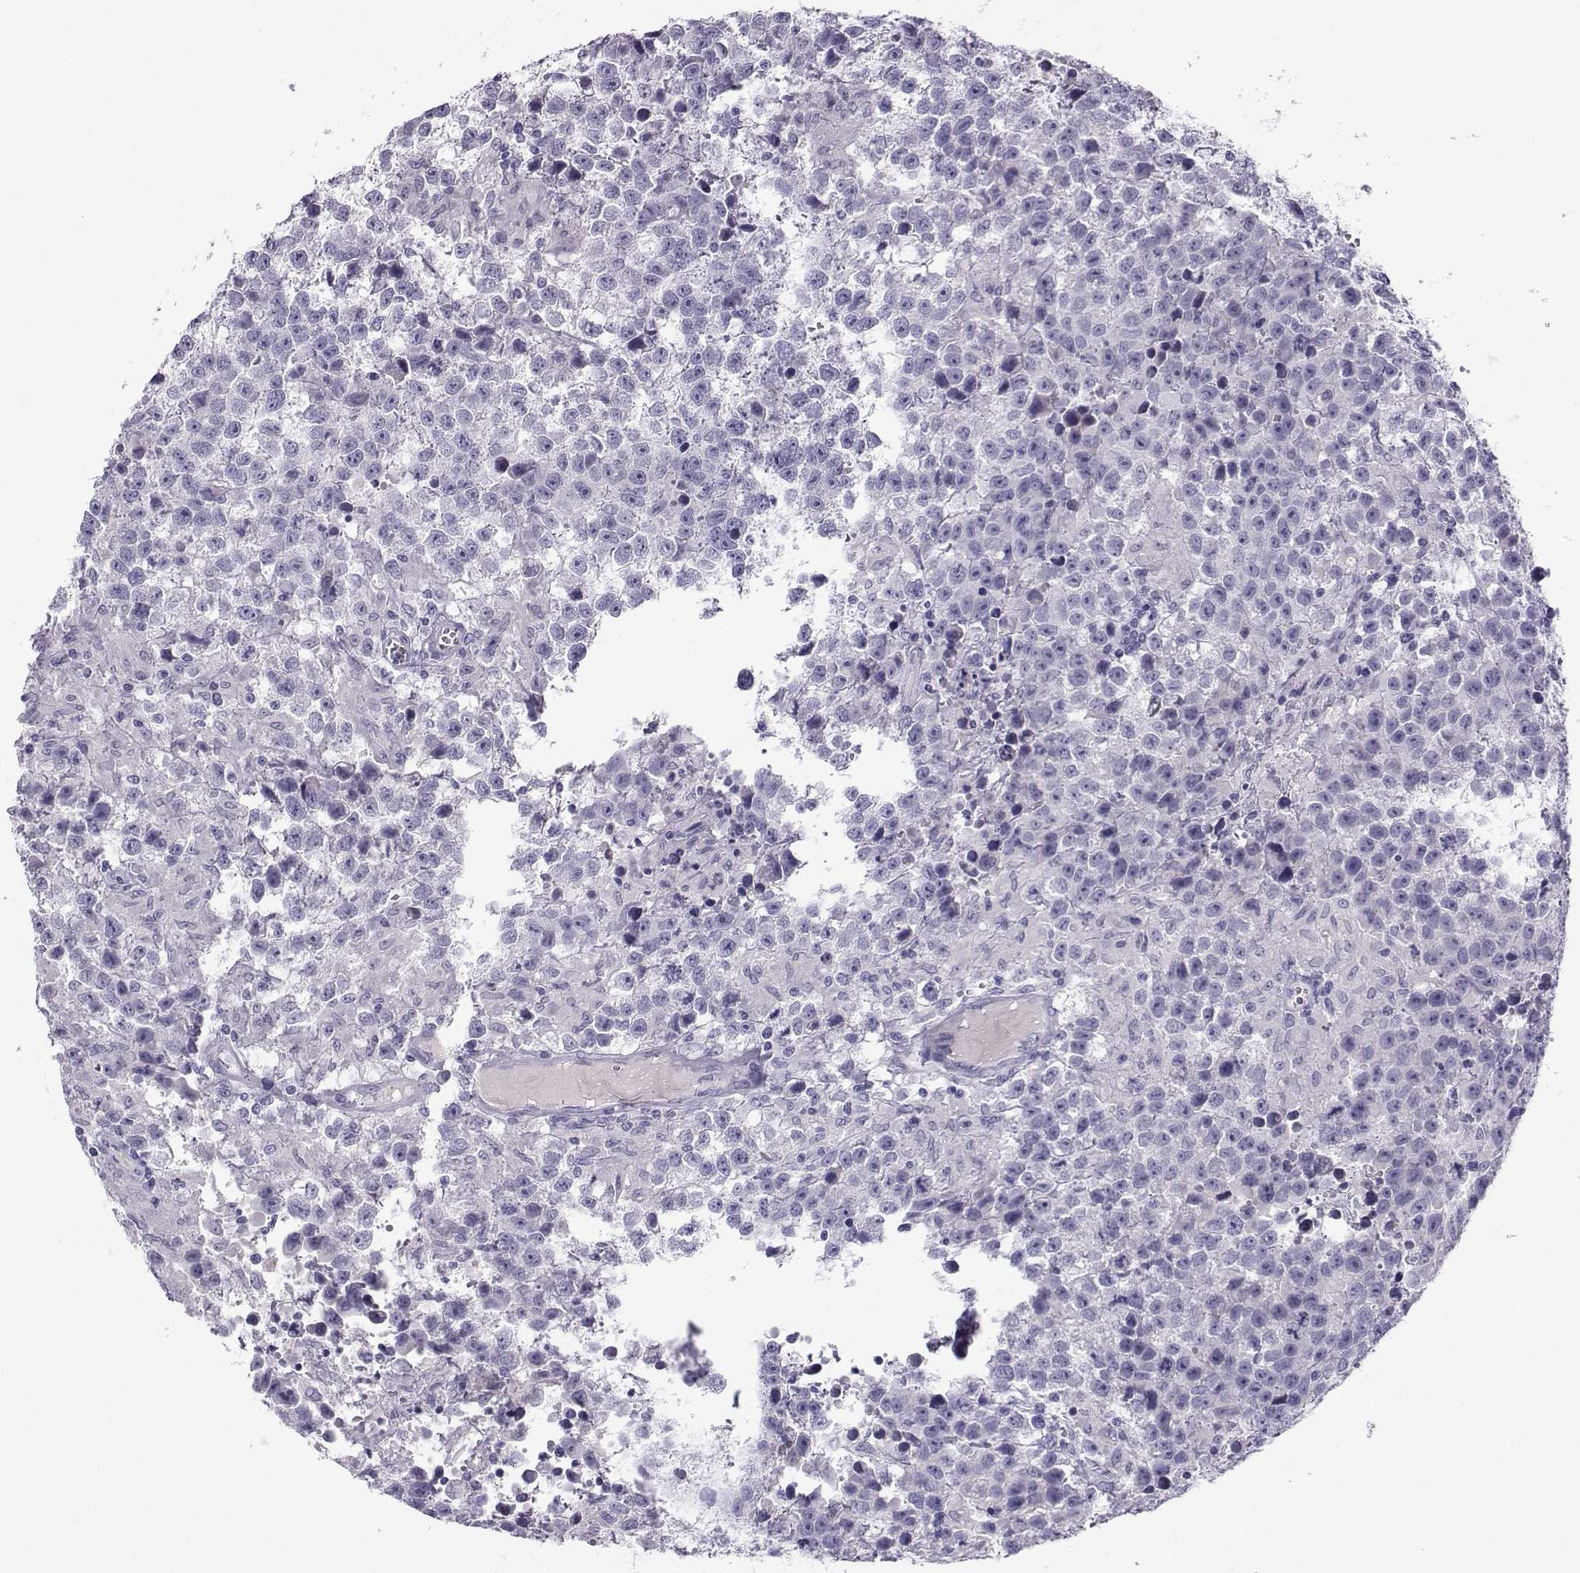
{"staining": {"intensity": "negative", "quantity": "none", "location": "none"}, "tissue": "testis cancer", "cell_type": "Tumor cells", "image_type": "cancer", "snomed": [{"axis": "morphology", "description": "Seminoma, NOS"}, {"axis": "topography", "description": "Testis"}], "caption": "High power microscopy image of an IHC image of seminoma (testis), revealing no significant positivity in tumor cells.", "gene": "ARMC2", "patient": {"sex": "male", "age": 43}}